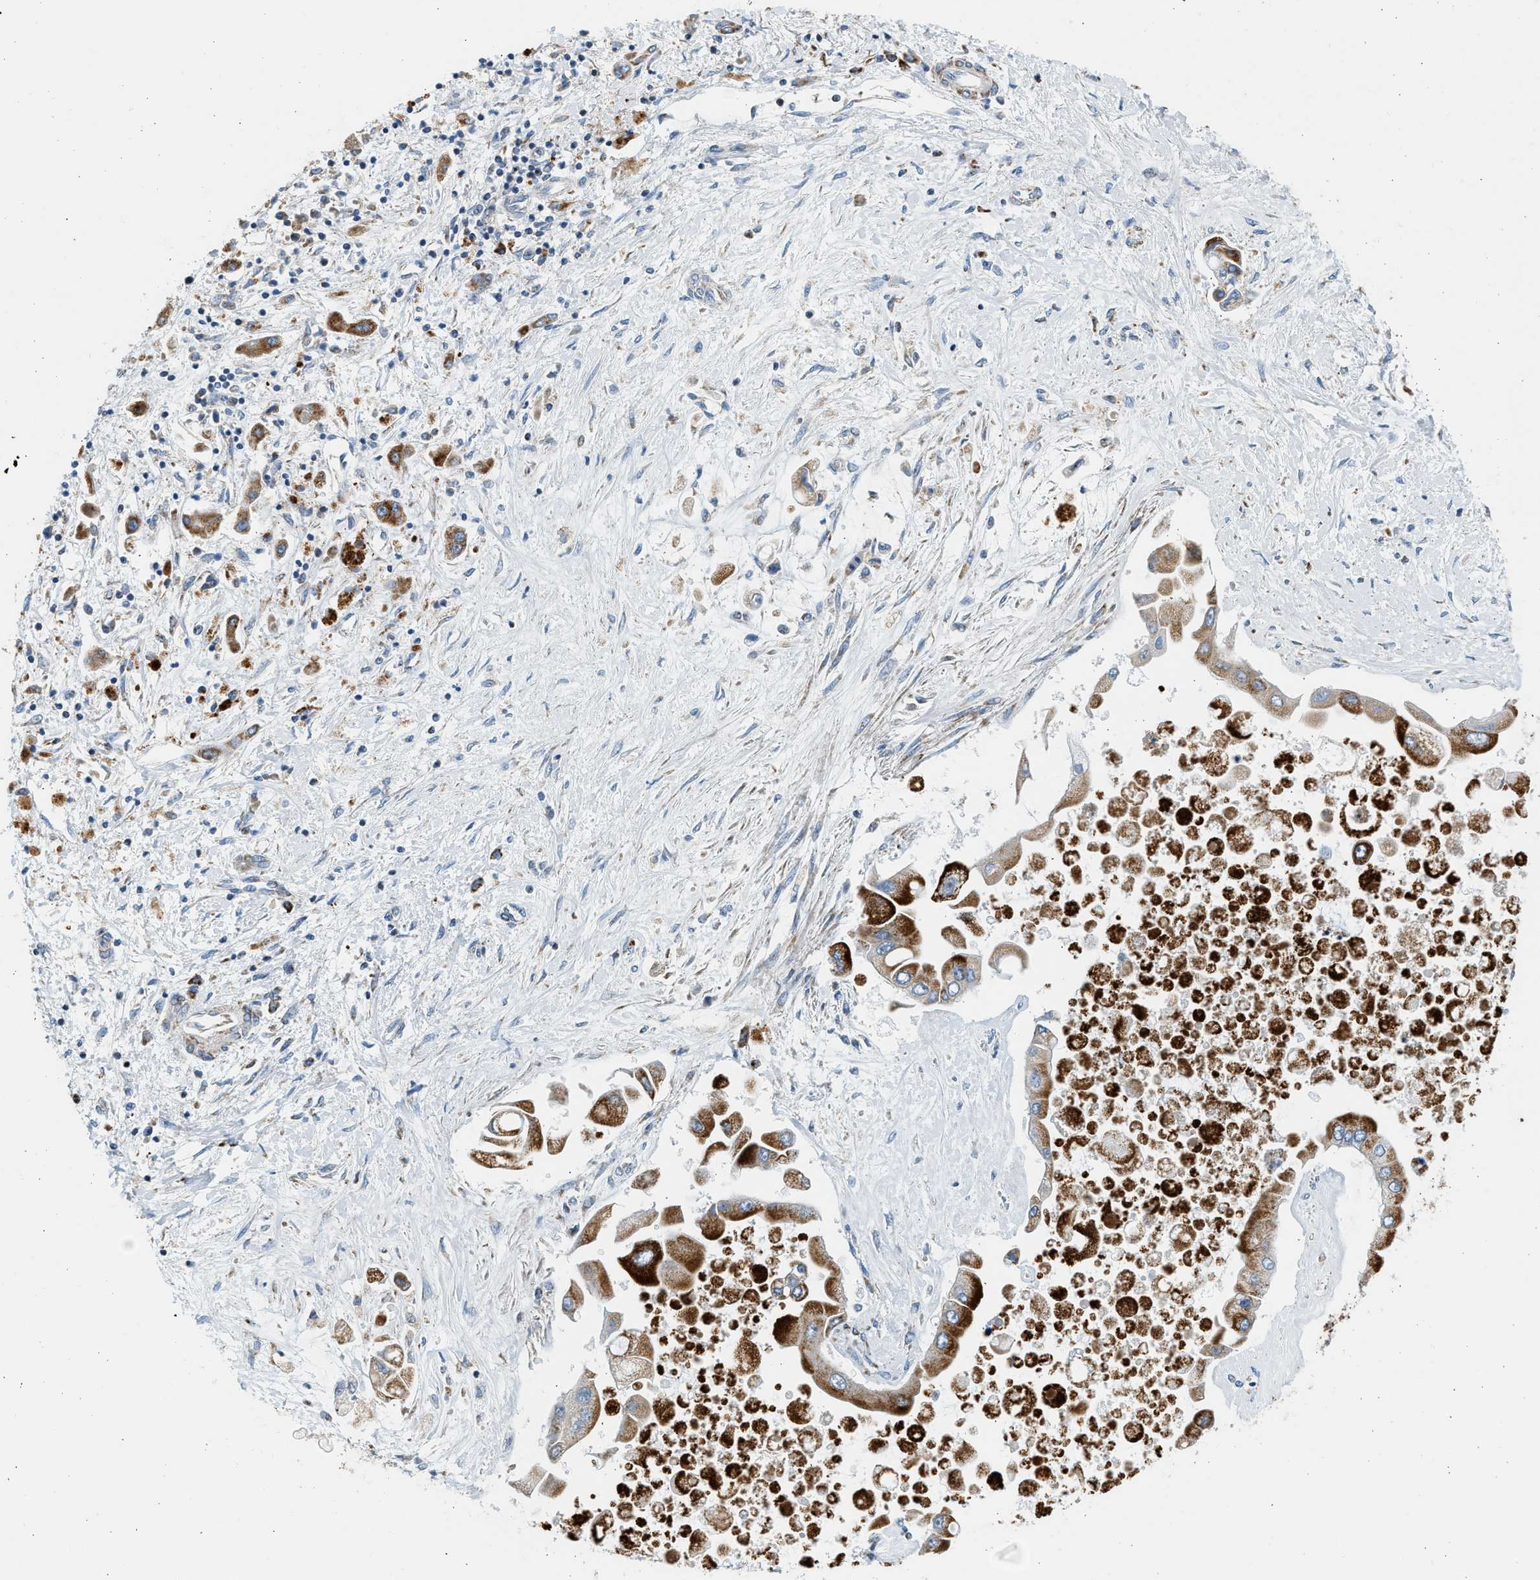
{"staining": {"intensity": "strong", "quantity": ">75%", "location": "cytoplasmic/membranous"}, "tissue": "liver cancer", "cell_type": "Tumor cells", "image_type": "cancer", "snomed": [{"axis": "morphology", "description": "Cholangiocarcinoma"}, {"axis": "topography", "description": "Liver"}], "caption": "Human liver cancer (cholangiocarcinoma) stained with a protein marker displays strong staining in tumor cells.", "gene": "KCNMB3", "patient": {"sex": "male", "age": 50}}